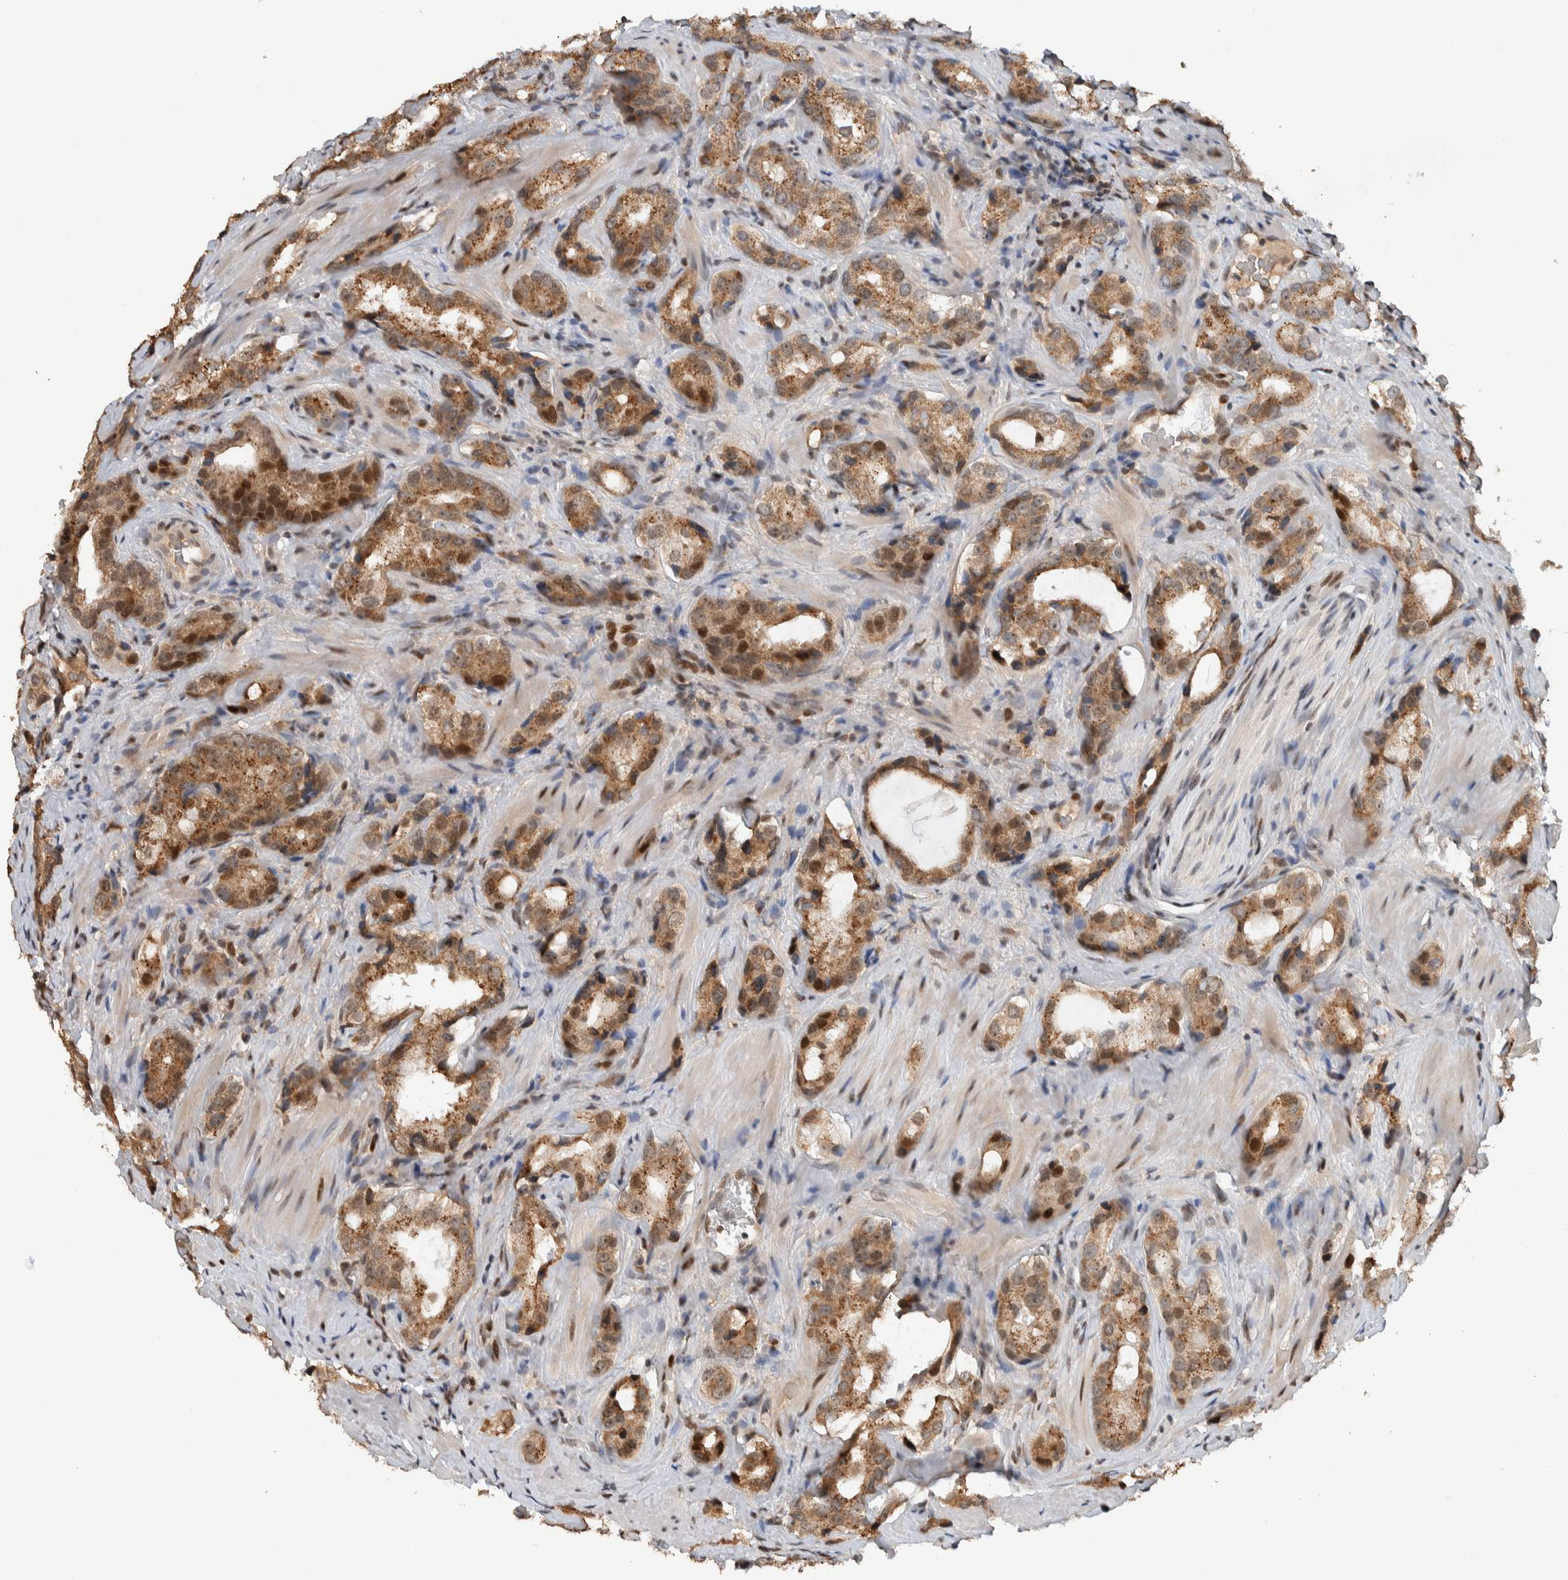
{"staining": {"intensity": "moderate", "quantity": ">75%", "location": "cytoplasmic/membranous"}, "tissue": "prostate cancer", "cell_type": "Tumor cells", "image_type": "cancer", "snomed": [{"axis": "morphology", "description": "Adenocarcinoma, High grade"}, {"axis": "topography", "description": "Prostate"}], "caption": "Prostate high-grade adenocarcinoma was stained to show a protein in brown. There is medium levels of moderate cytoplasmic/membranous expression in approximately >75% of tumor cells. (Stains: DAB in brown, nuclei in blue, Microscopy: brightfield microscopy at high magnification).", "gene": "ZNF521", "patient": {"sex": "male", "age": 63}}